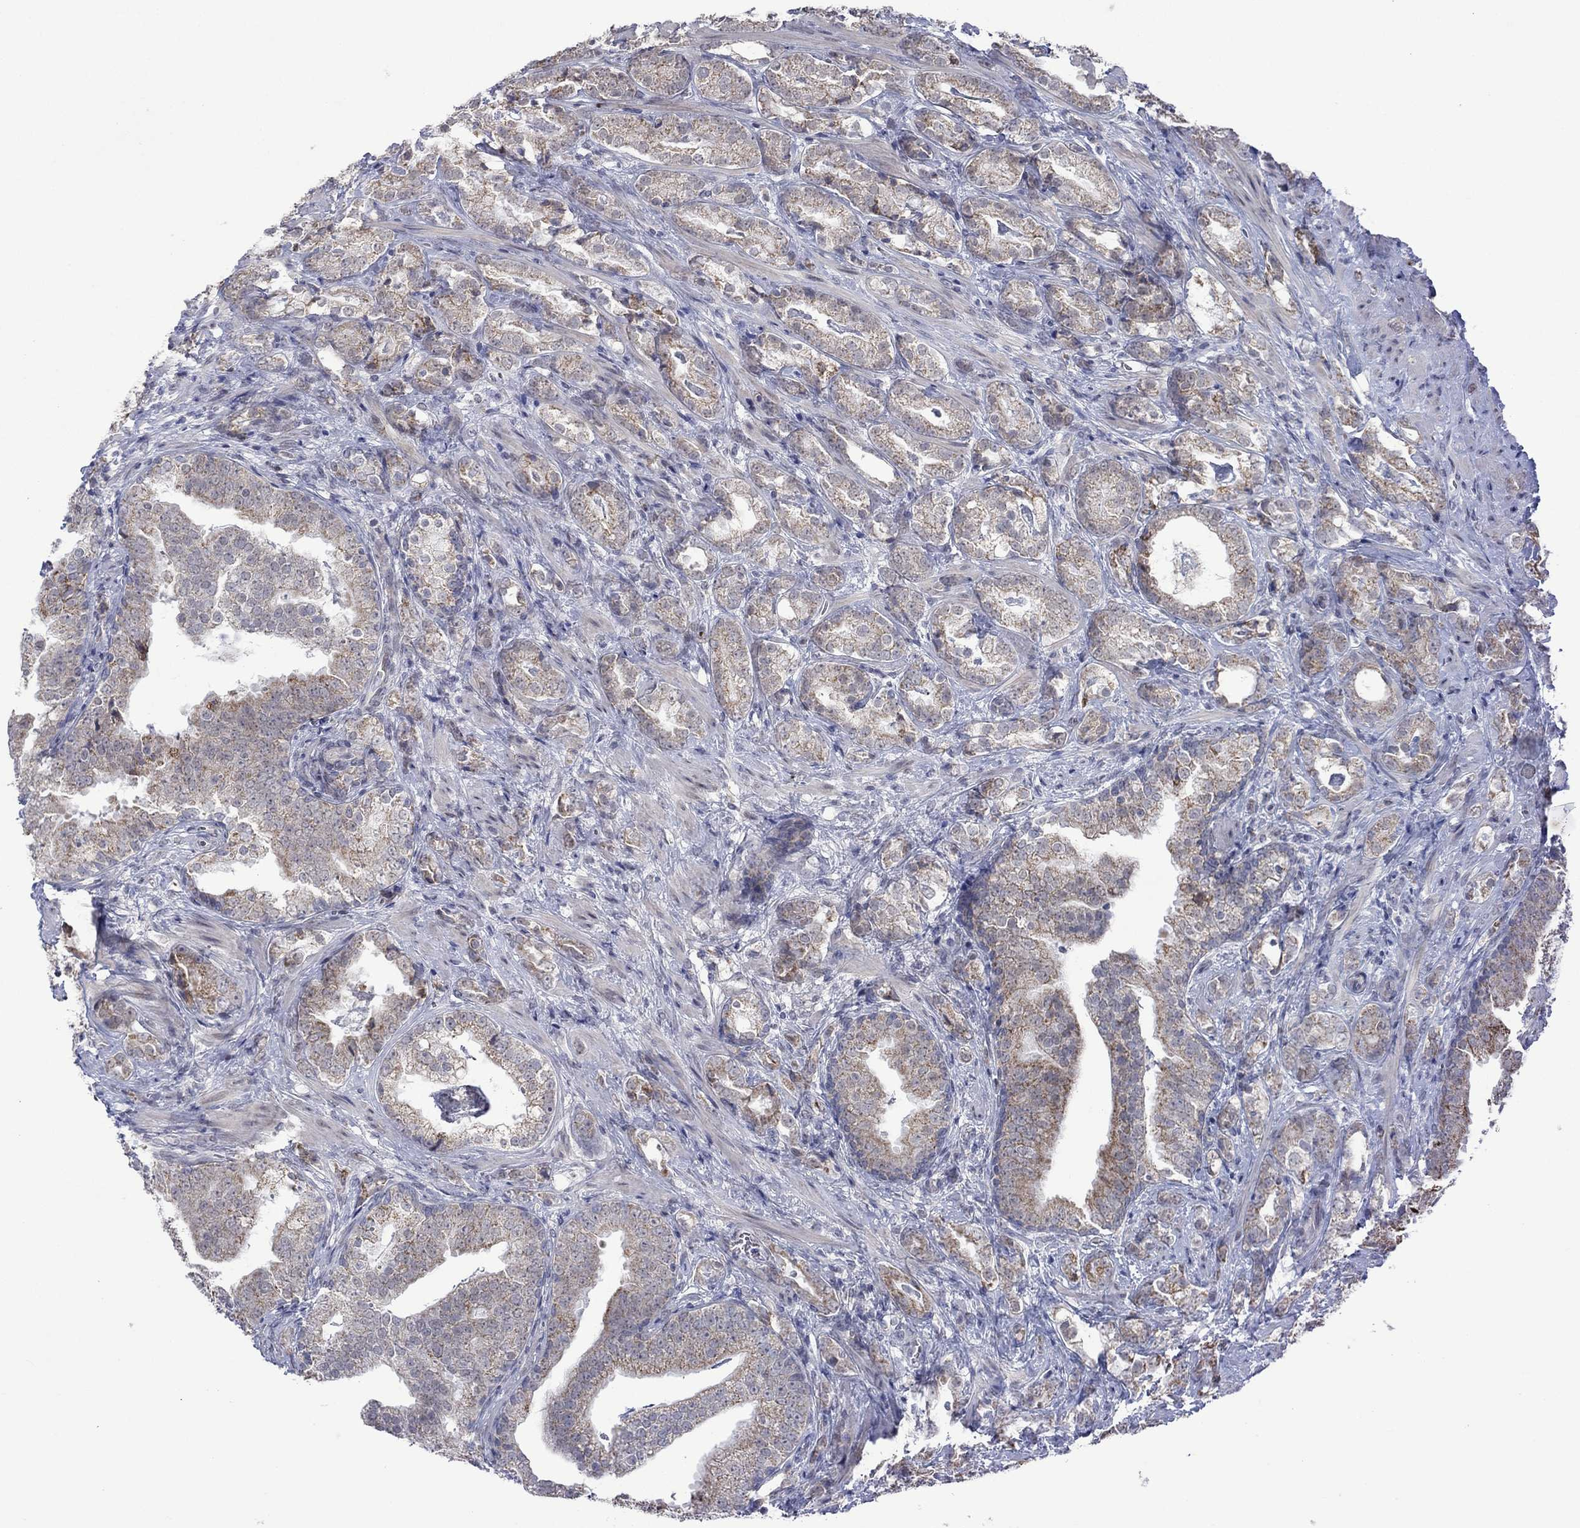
{"staining": {"intensity": "moderate", "quantity": "25%-75%", "location": "cytoplasmic/membranous"}, "tissue": "prostate cancer", "cell_type": "Tumor cells", "image_type": "cancer", "snomed": [{"axis": "morphology", "description": "Adenocarcinoma, NOS"}, {"axis": "topography", "description": "Prostate"}], "caption": "DAB immunohistochemical staining of human adenocarcinoma (prostate) shows moderate cytoplasmic/membranous protein expression in about 25%-75% of tumor cells.", "gene": "KCNJ16", "patient": {"sex": "male", "age": 57}}